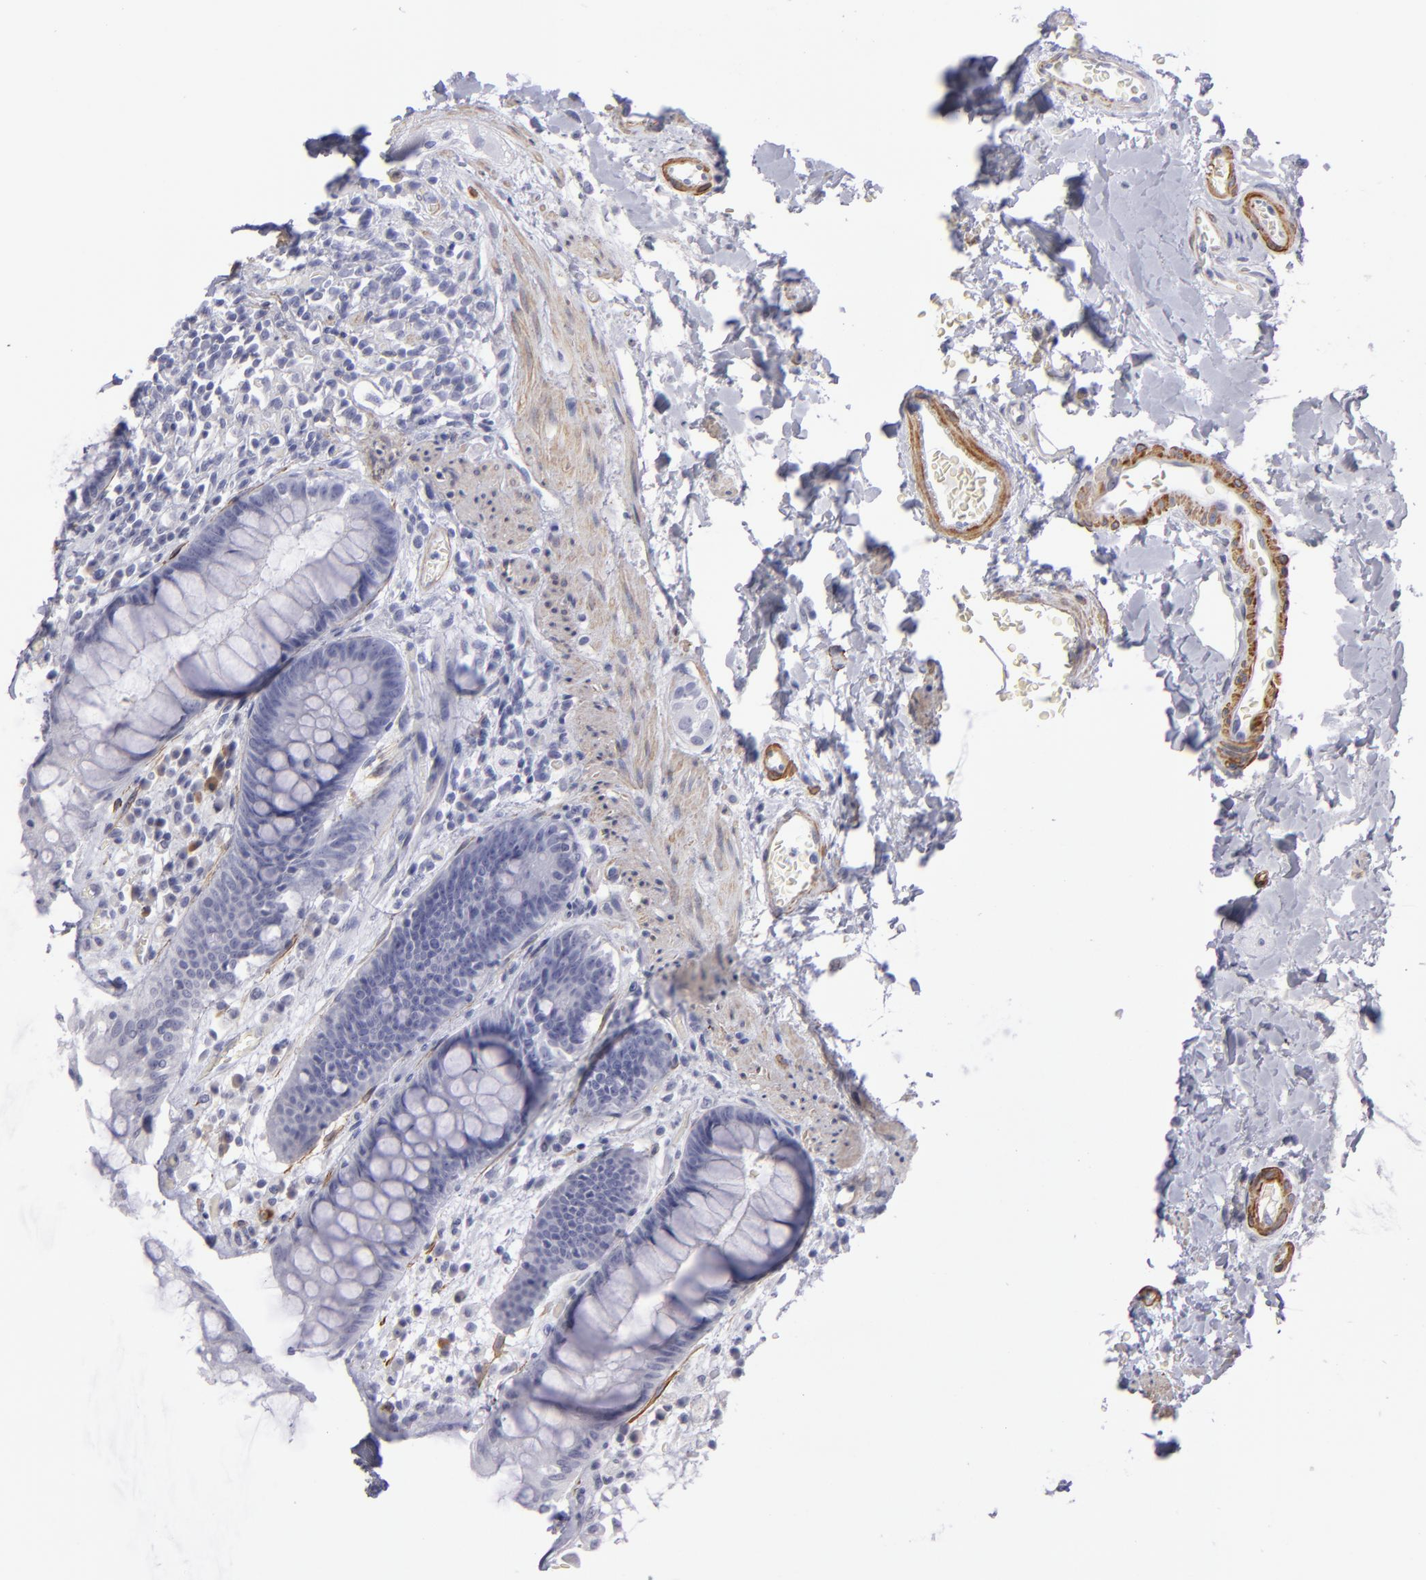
{"staining": {"intensity": "negative", "quantity": "none", "location": "none"}, "tissue": "rectum", "cell_type": "Glandular cells", "image_type": "normal", "snomed": [{"axis": "morphology", "description": "Normal tissue, NOS"}, {"axis": "topography", "description": "Rectum"}], "caption": "This is a histopathology image of IHC staining of benign rectum, which shows no expression in glandular cells. (Immunohistochemistry (ihc), brightfield microscopy, high magnification).", "gene": "MYH11", "patient": {"sex": "female", "age": 46}}